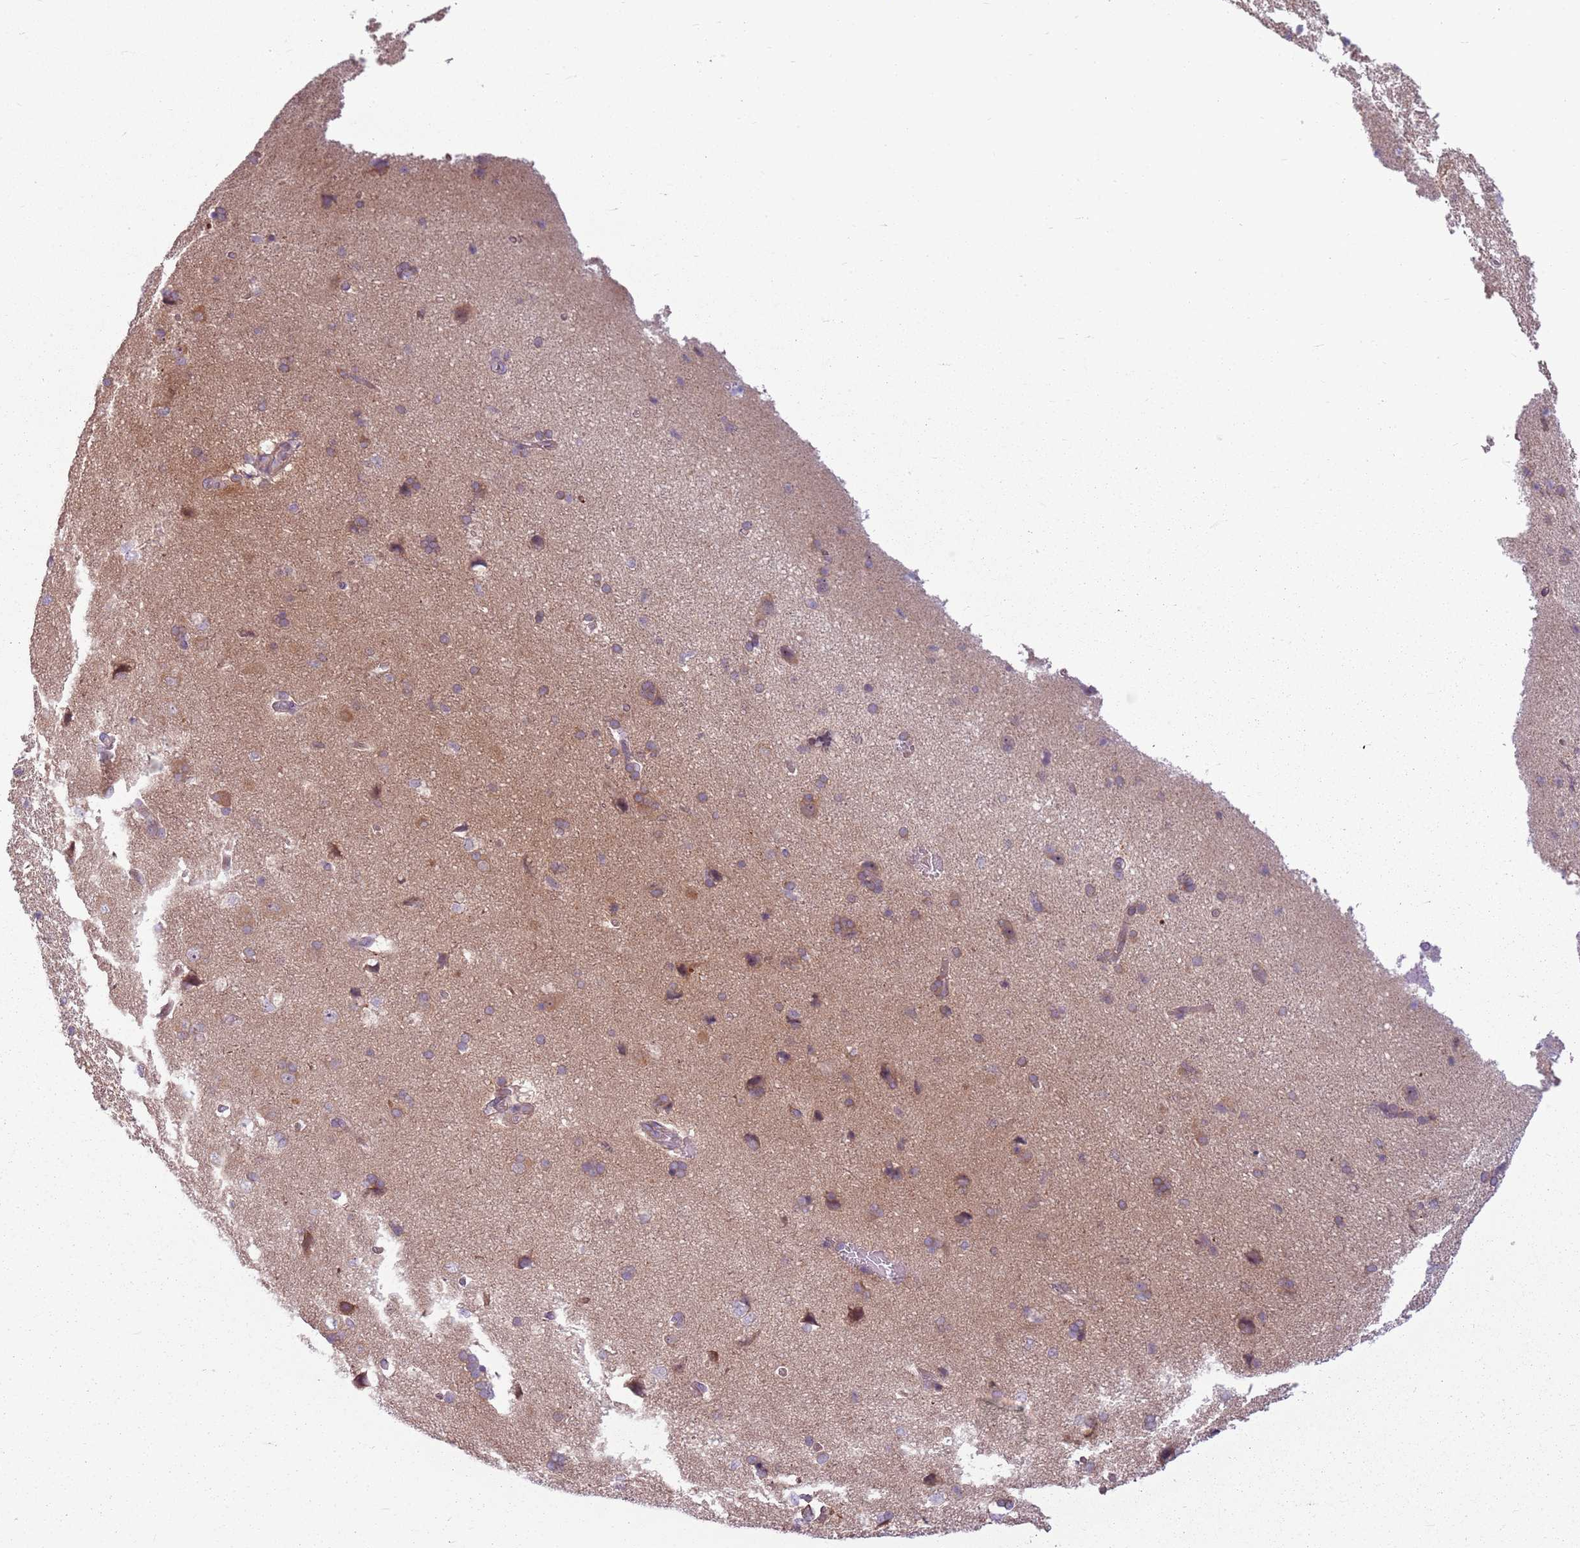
{"staining": {"intensity": "weak", "quantity": ">75%", "location": "cytoplasmic/membranous"}, "tissue": "cerebral cortex", "cell_type": "Endothelial cells", "image_type": "normal", "snomed": [{"axis": "morphology", "description": "Normal tissue, NOS"}, {"axis": "topography", "description": "Cerebral cortex"}], "caption": "Immunohistochemistry (IHC) image of normal cerebral cortex: human cerebral cortex stained using immunohistochemistry (IHC) displays low levels of weak protein expression localized specifically in the cytoplasmic/membranous of endothelial cells, appearing as a cytoplasmic/membranous brown color.", "gene": "RPL21", "patient": {"sex": "male", "age": 62}}